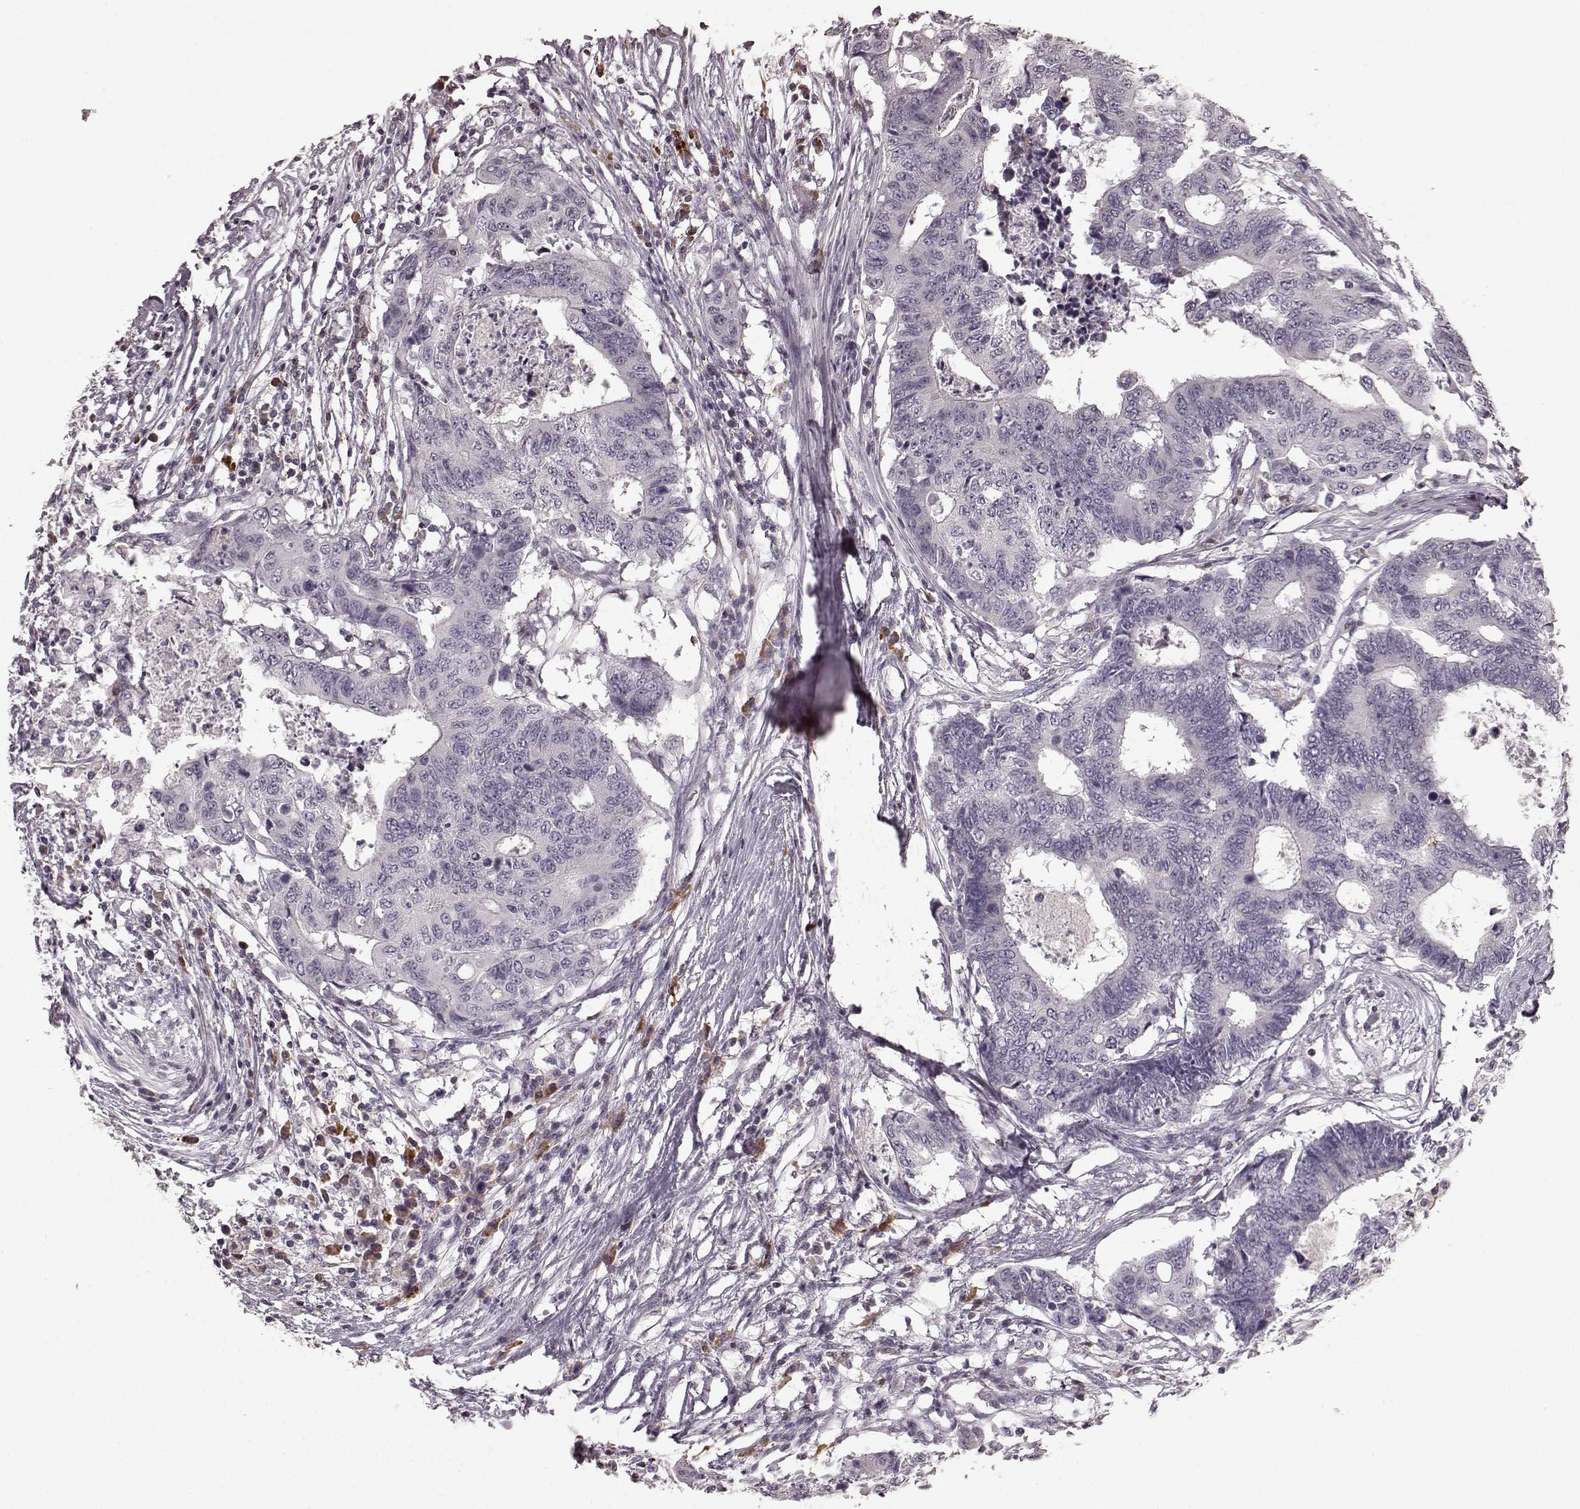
{"staining": {"intensity": "negative", "quantity": "none", "location": "none"}, "tissue": "colorectal cancer", "cell_type": "Tumor cells", "image_type": "cancer", "snomed": [{"axis": "morphology", "description": "Adenocarcinoma, NOS"}, {"axis": "topography", "description": "Colon"}], "caption": "Immunohistochemistry of human colorectal cancer reveals no expression in tumor cells.", "gene": "CD28", "patient": {"sex": "female", "age": 48}}